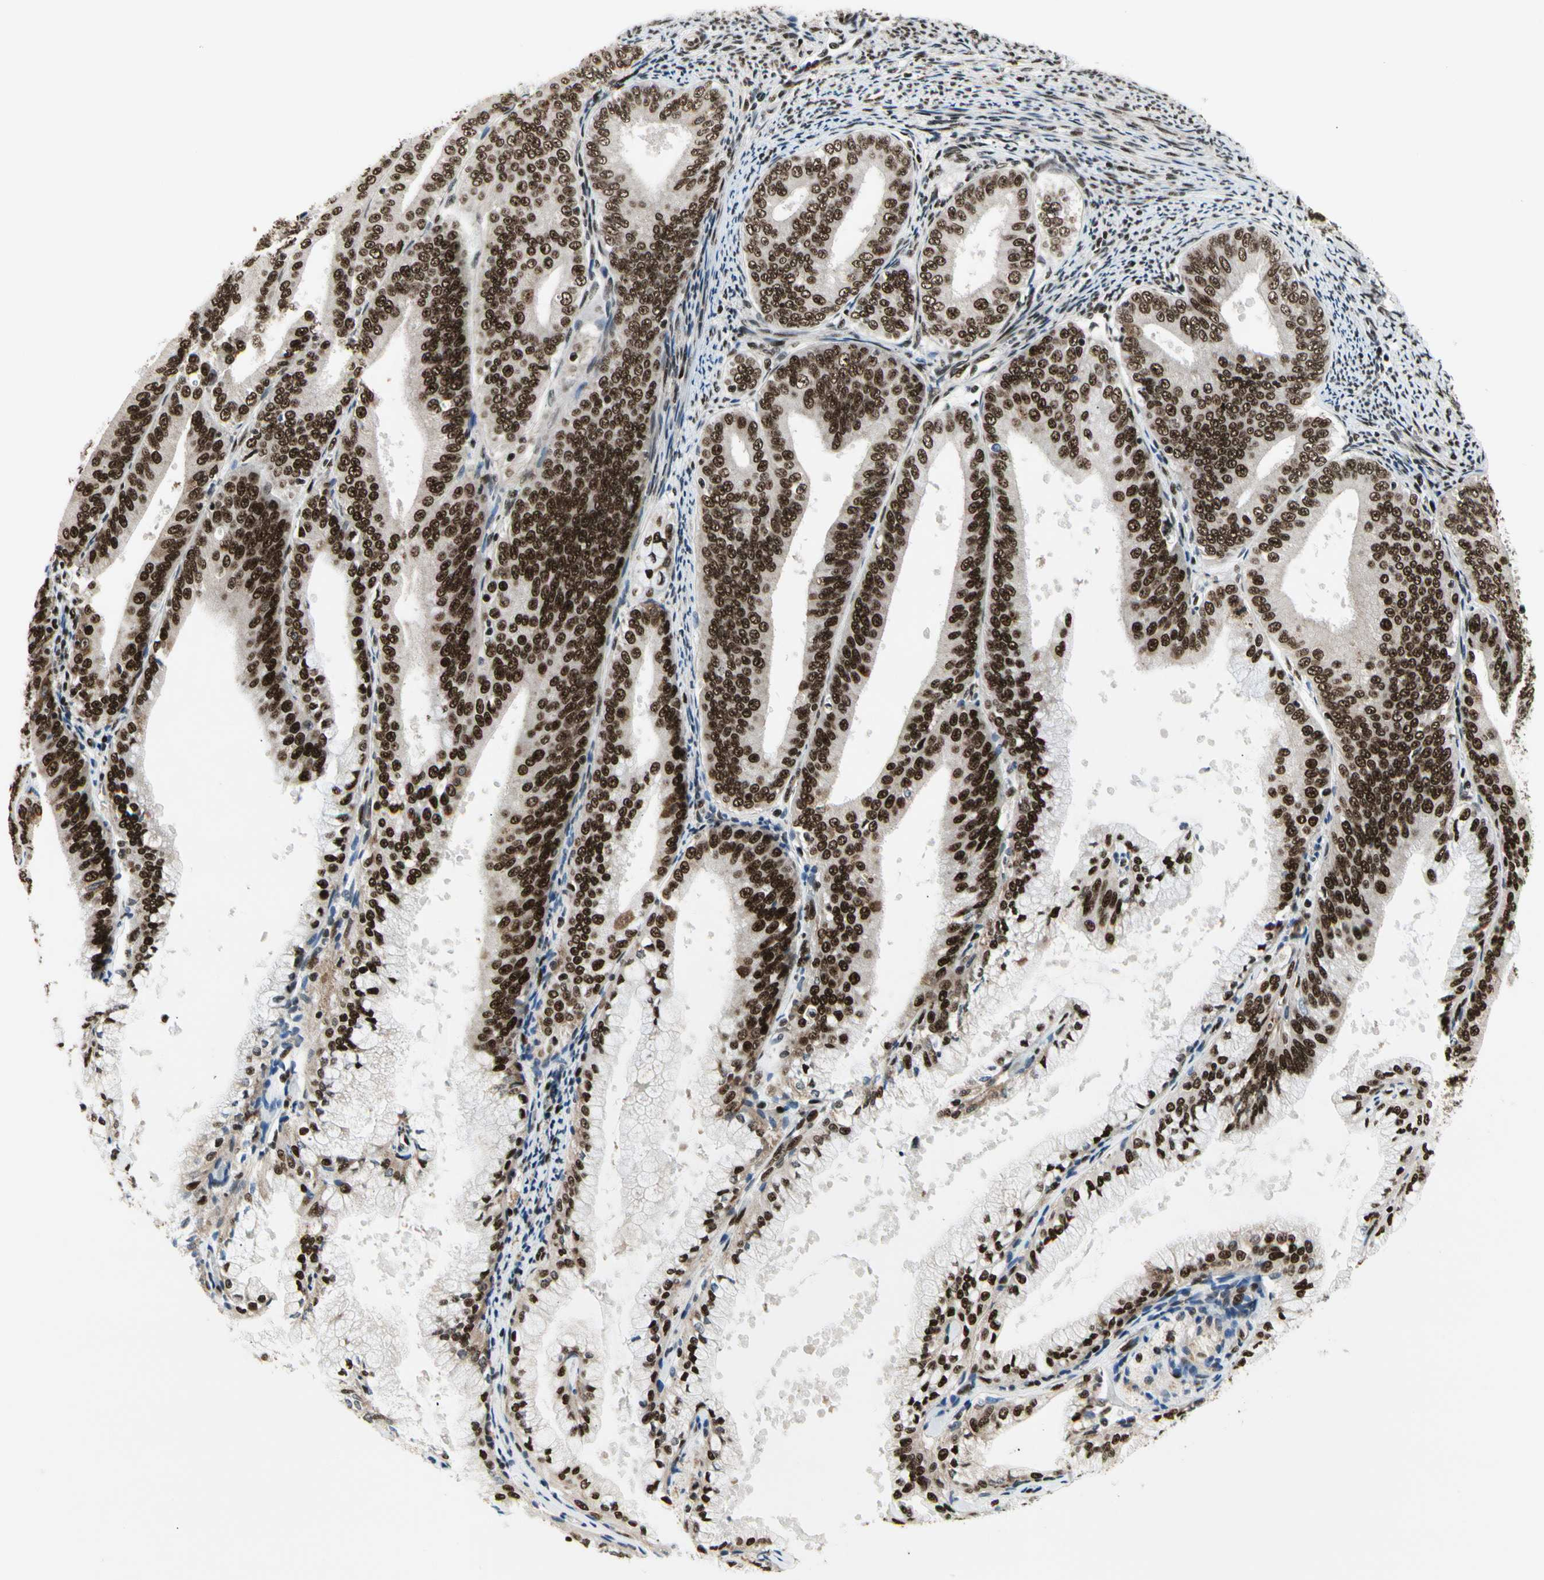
{"staining": {"intensity": "strong", "quantity": ">75%", "location": "nuclear"}, "tissue": "endometrial cancer", "cell_type": "Tumor cells", "image_type": "cancer", "snomed": [{"axis": "morphology", "description": "Adenocarcinoma, NOS"}, {"axis": "topography", "description": "Endometrium"}], "caption": "A photomicrograph of human adenocarcinoma (endometrial) stained for a protein displays strong nuclear brown staining in tumor cells. (Stains: DAB in brown, nuclei in blue, Microscopy: brightfield microscopy at high magnification).", "gene": "SRSF11", "patient": {"sex": "female", "age": 63}}